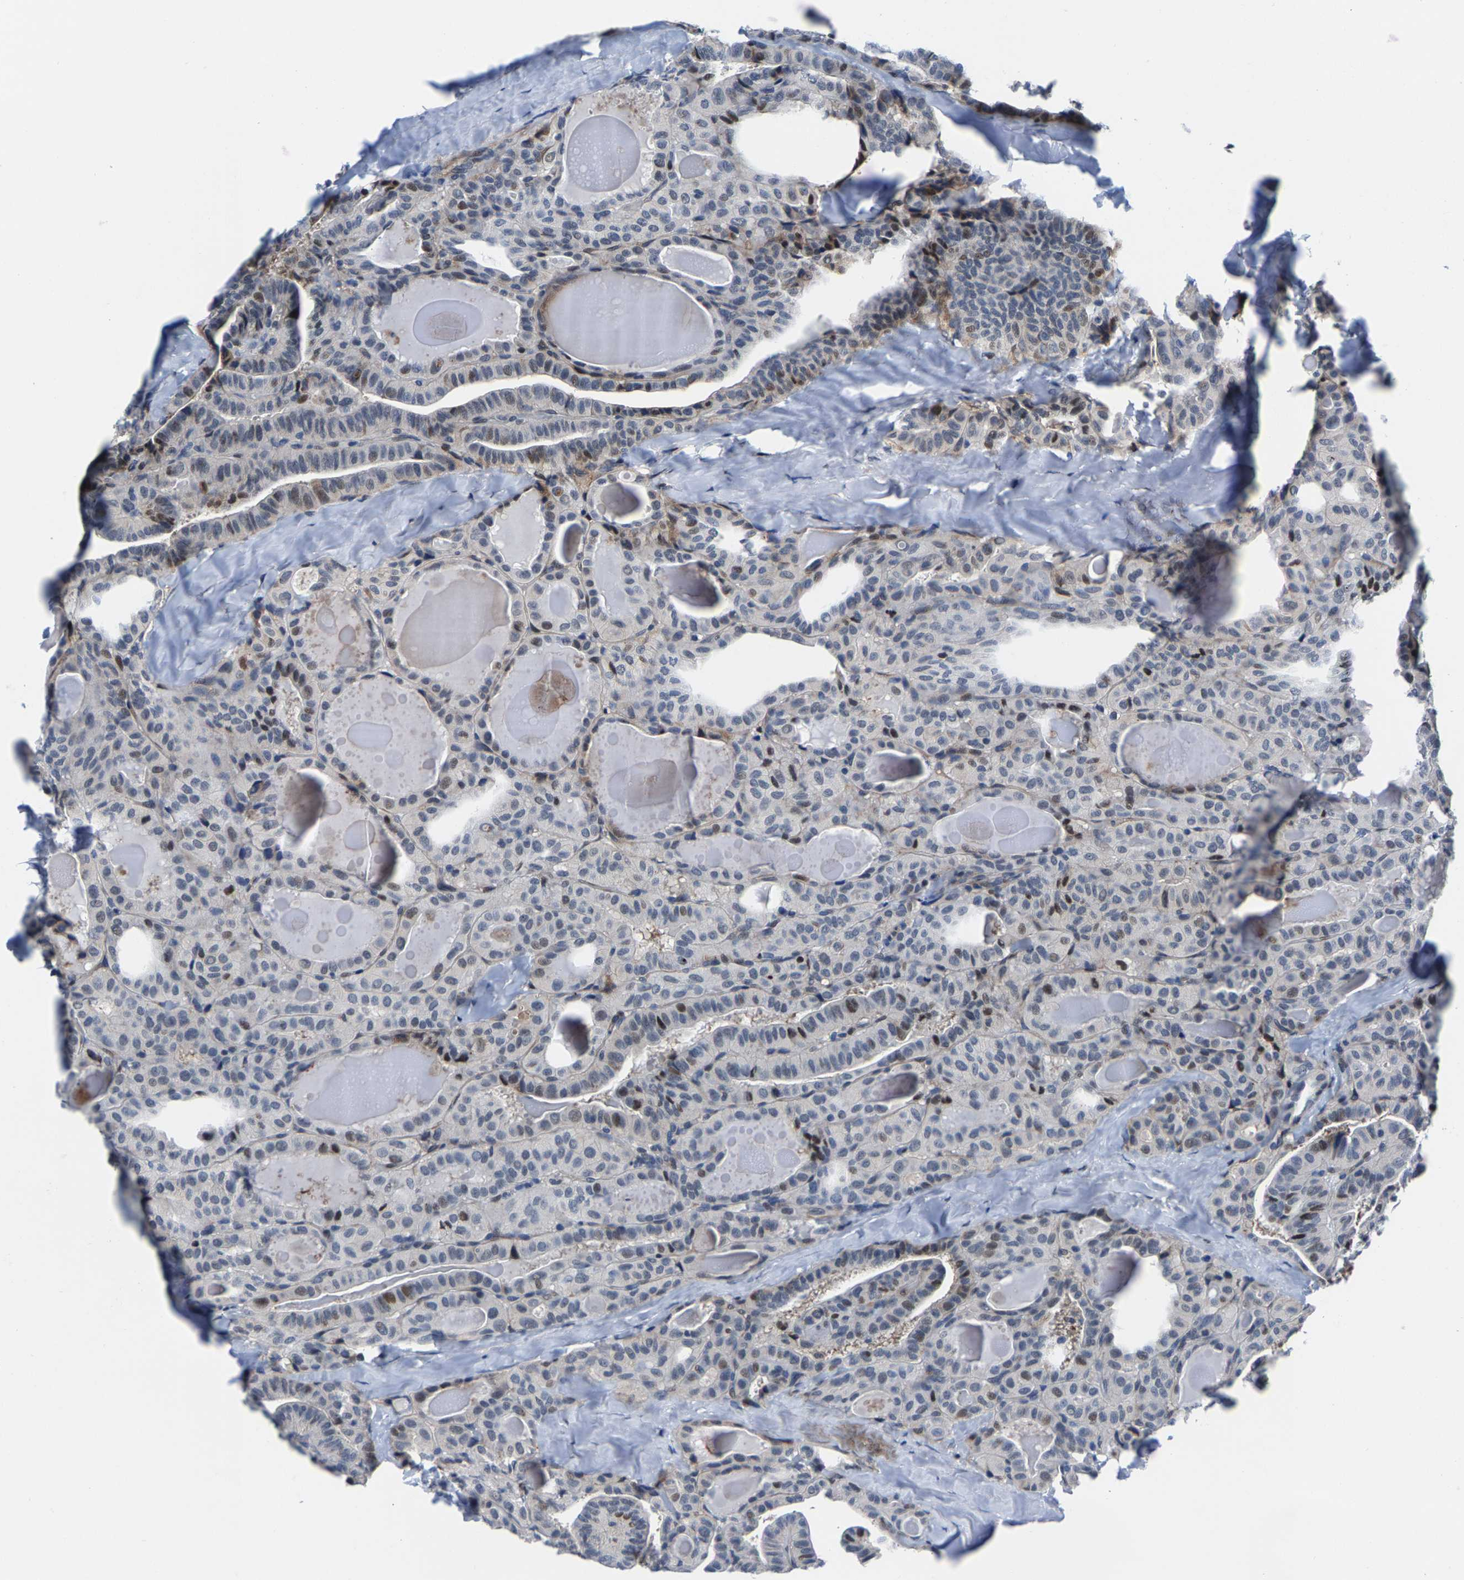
{"staining": {"intensity": "weak", "quantity": "<25%", "location": "nuclear"}, "tissue": "thyroid cancer", "cell_type": "Tumor cells", "image_type": "cancer", "snomed": [{"axis": "morphology", "description": "Papillary adenocarcinoma, NOS"}, {"axis": "topography", "description": "Thyroid gland"}], "caption": "The image demonstrates no significant positivity in tumor cells of thyroid papillary adenocarcinoma.", "gene": "GTPBP10", "patient": {"sex": "male", "age": 77}}